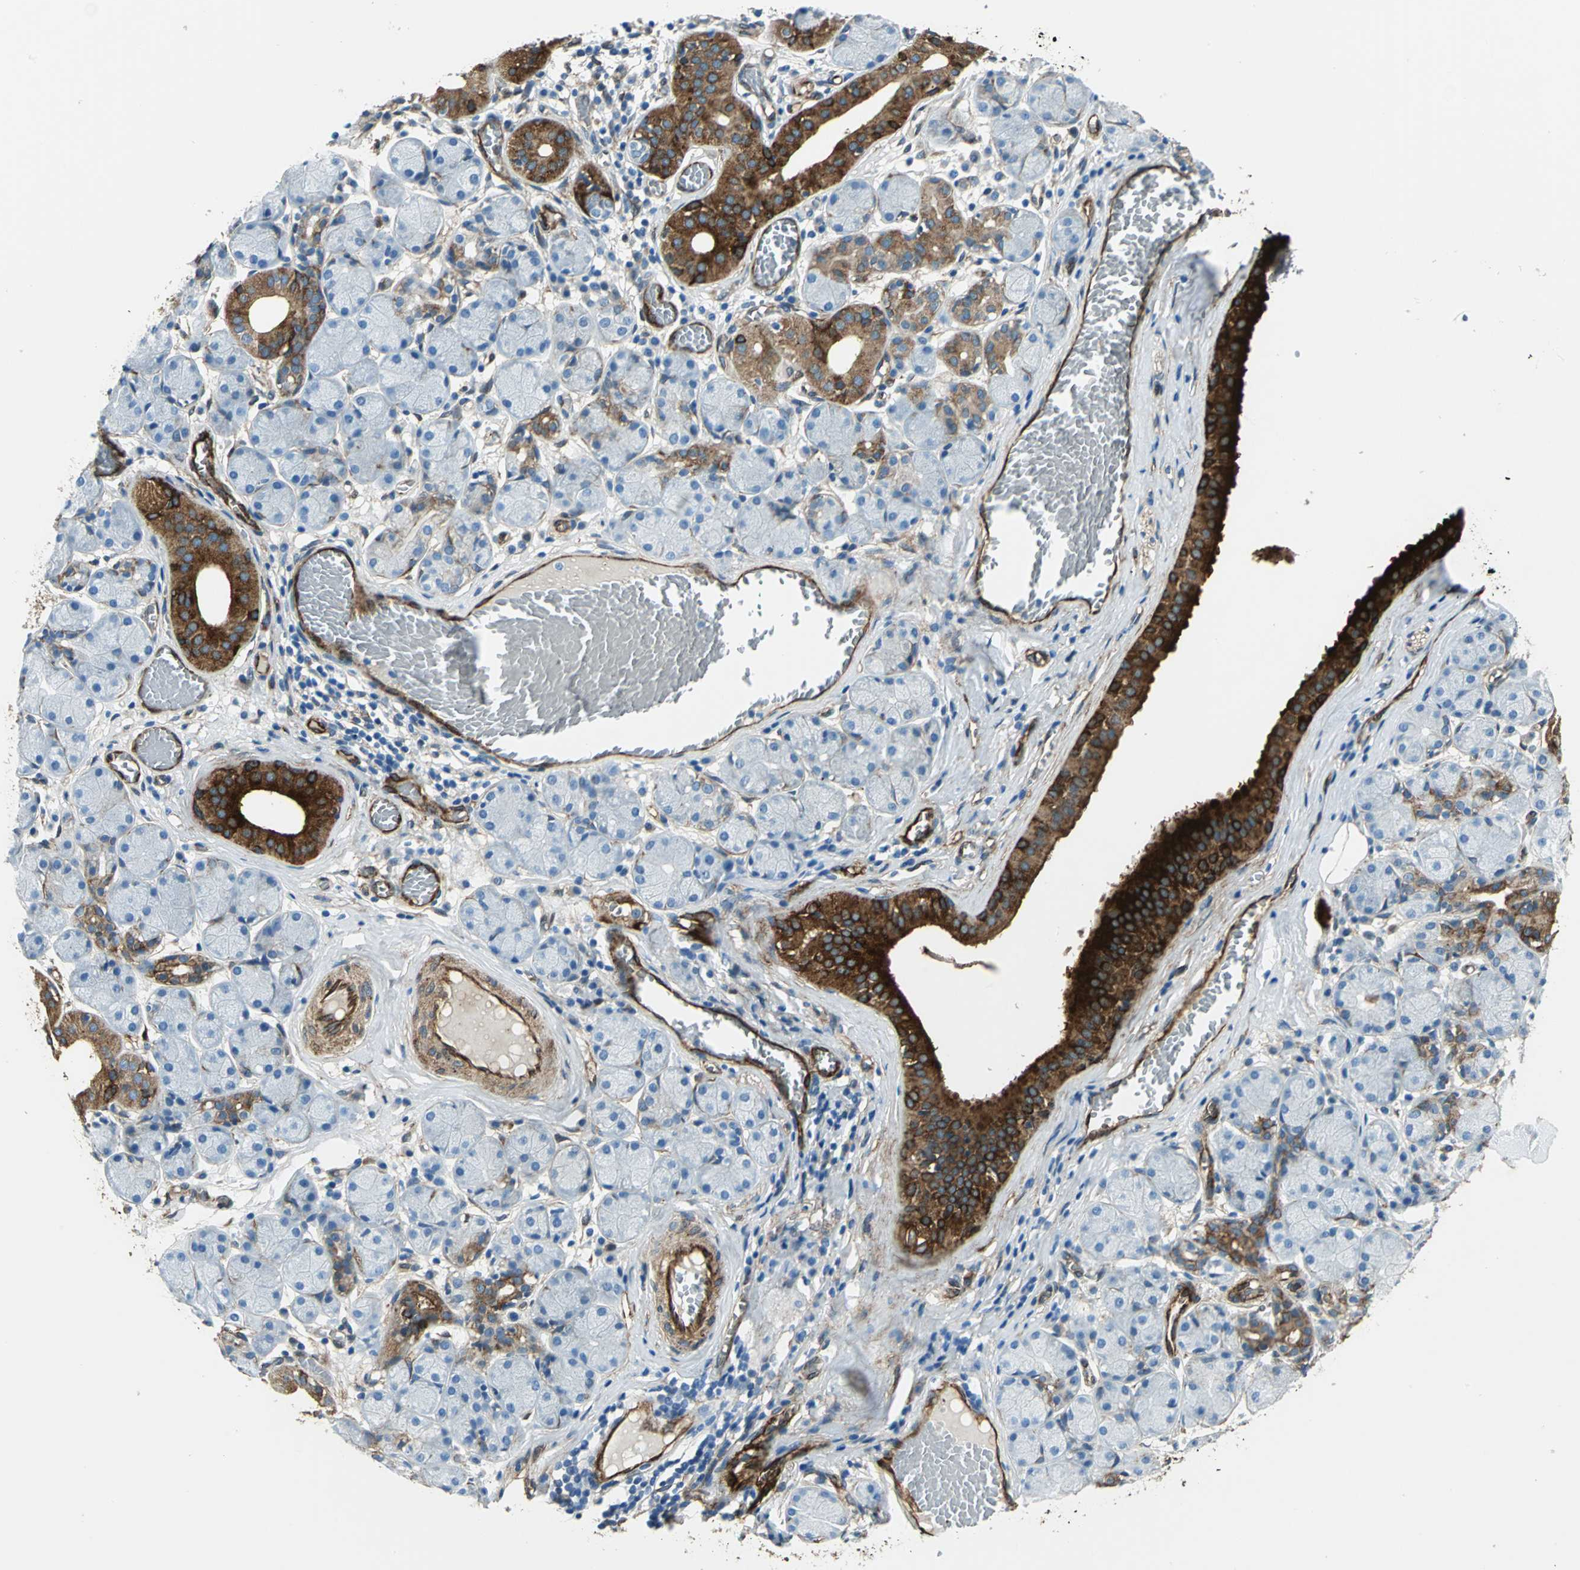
{"staining": {"intensity": "strong", "quantity": "<25%", "location": "cytoplasmic/membranous"}, "tissue": "salivary gland", "cell_type": "Glandular cells", "image_type": "normal", "snomed": [{"axis": "morphology", "description": "Normal tissue, NOS"}, {"axis": "topography", "description": "Salivary gland"}], "caption": "Immunohistochemical staining of normal human salivary gland demonstrates strong cytoplasmic/membranous protein staining in about <25% of glandular cells. The staining was performed using DAB, with brown indicating positive protein expression. Nuclei are stained blue with hematoxylin.", "gene": "HSPB1", "patient": {"sex": "female", "age": 24}}